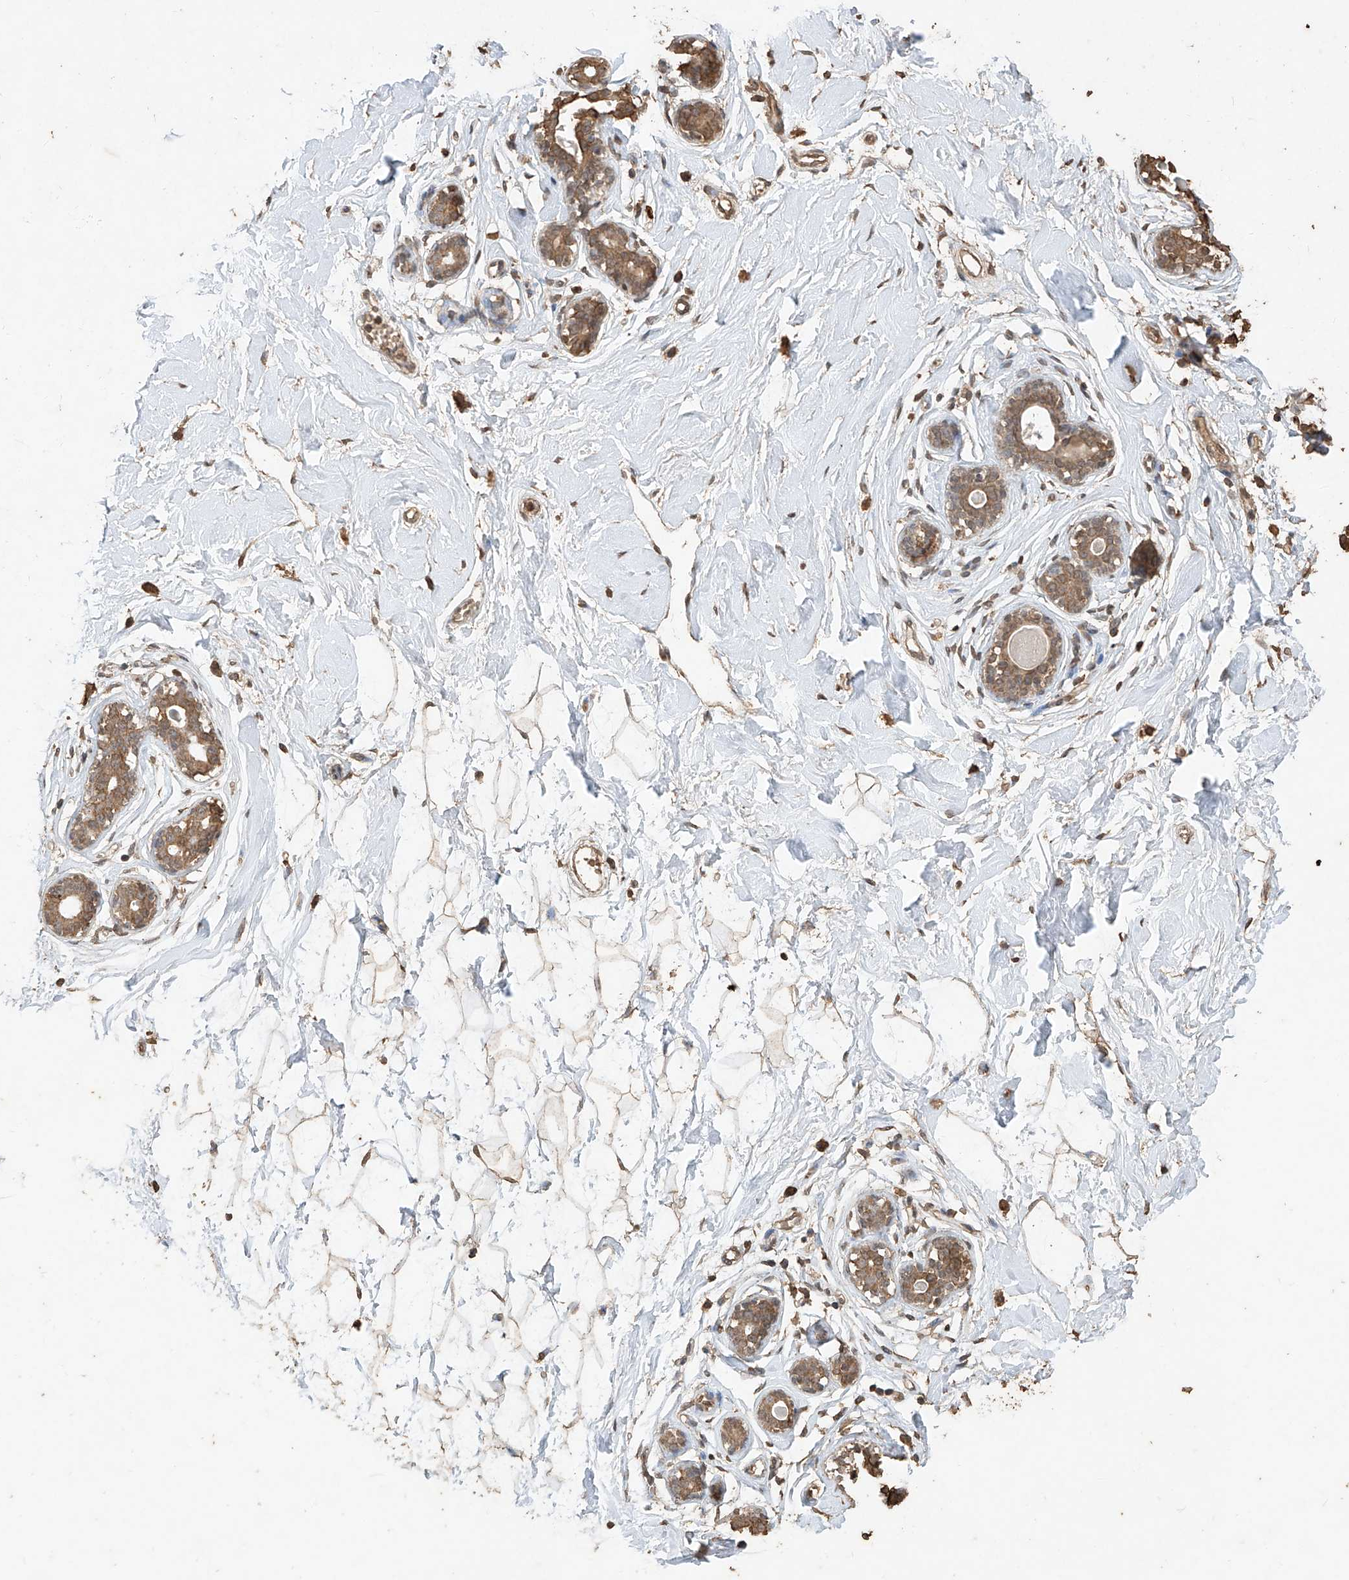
{"staining": {"intensity": "negative", "quantity": "none", "location": "none"}, "tissue": "breast", "cell_type": "Adipocytes", "image_type": "normal", "snomed": [{"axis": "morphology", "description": "Normal tissue, NOS"}, {"axis": "morphology", "description": "Adenoma, NOS"}, {"axis": "topography", "description": "Breast"}], "caption": "Breast stained for a protein using IHC exhibits no expression adipocytes.", "gene": "ELOVL1", "patient": {"sex": "female", "age": 23}}